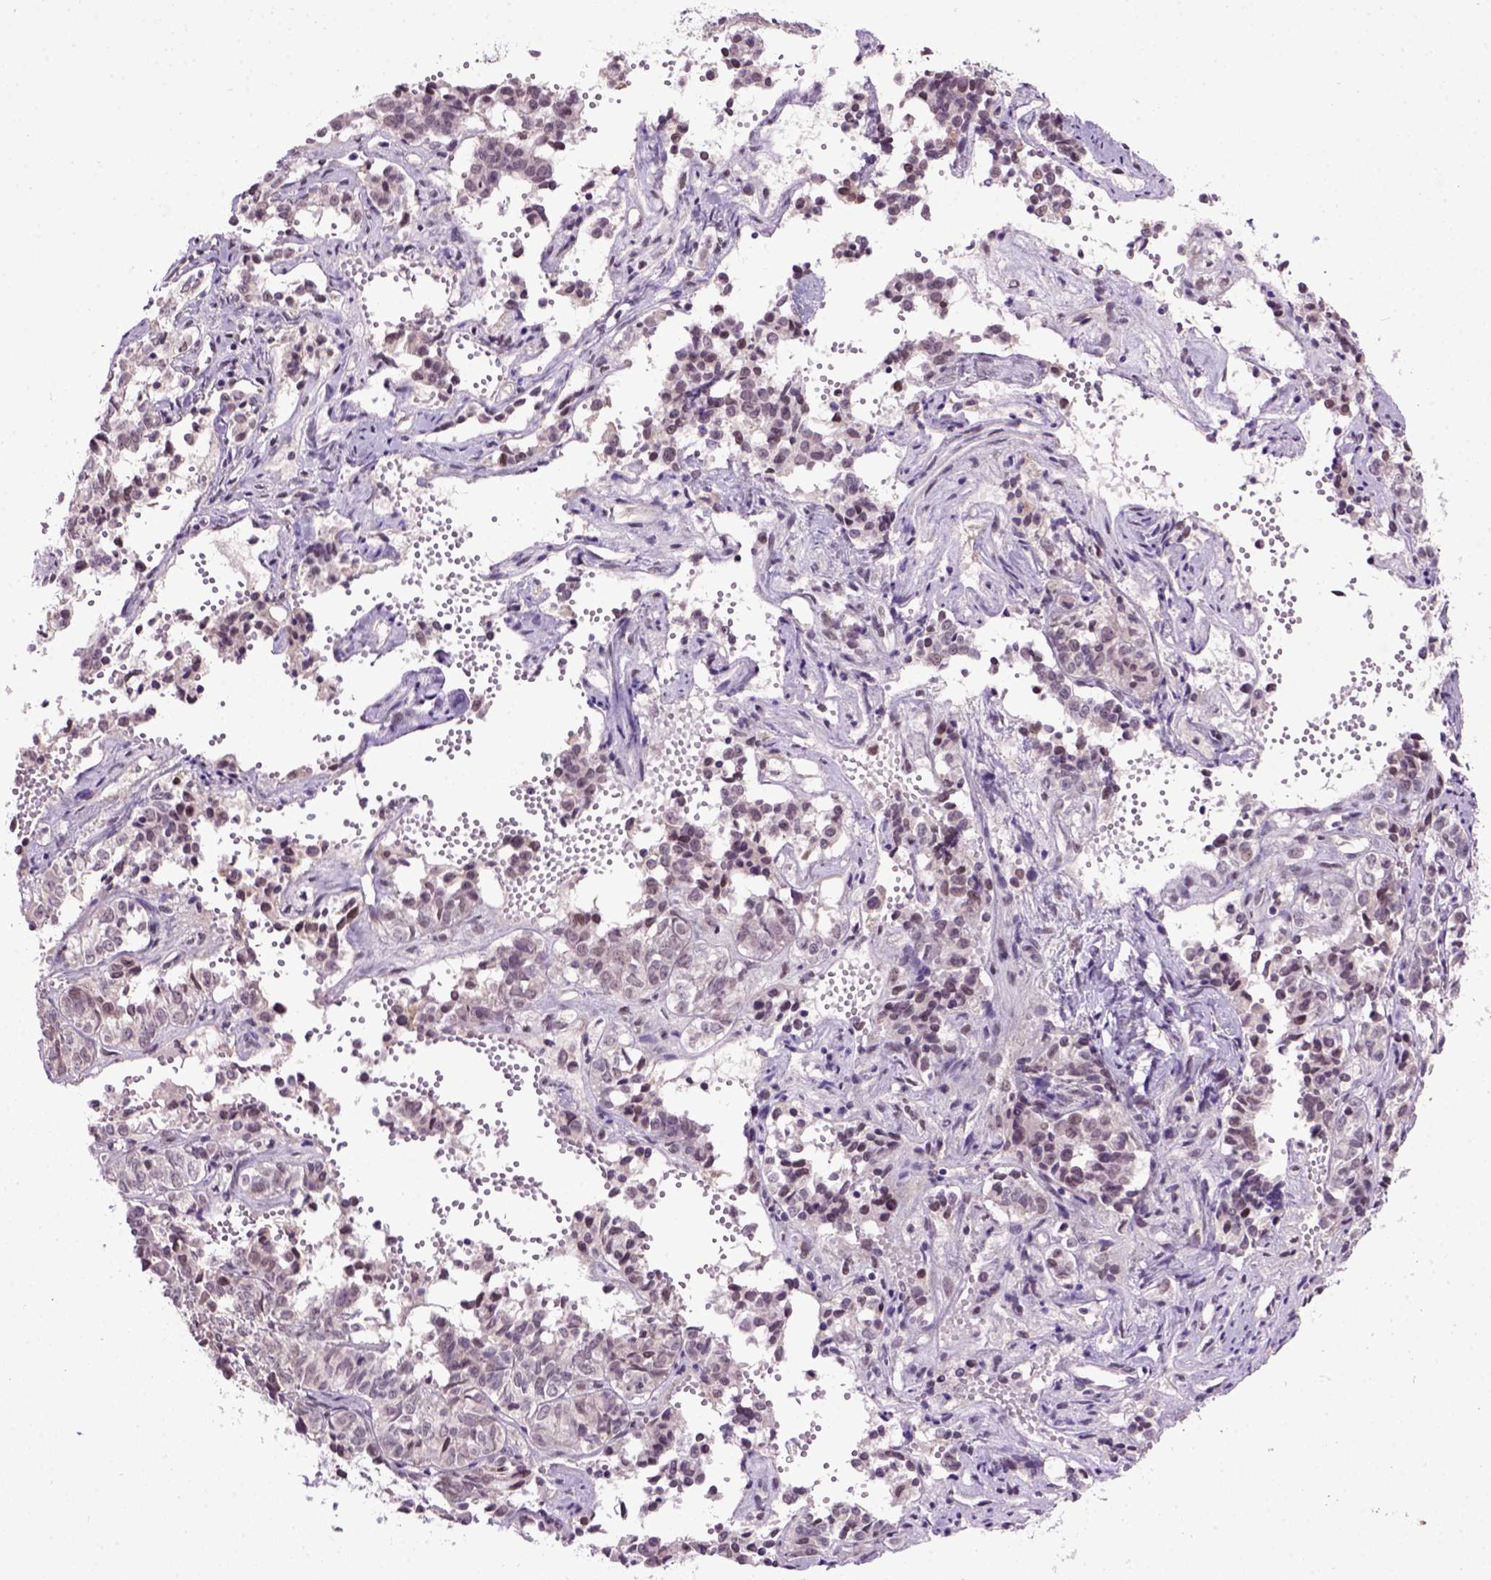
{"staining": {"intensity": "negative", "quantity": "none", "location": "none"}, "tissue": "ovarian cancer", "cell_type": "Tumor cells", "image_type": "cancer", "snomed": [{"axis": "morphology", "description": "Carcinoma, endometroid"}, {"axis": "topography", "description": "Ovary"}], "caption": "There is no significant positivity in tumor cells of endometroid carcinoma (ovarian). The staining was performed using DAB to visualize the protein expression in brown, while the nuclei were stained in blue with hematoxylin (Magnification: 20x).", "gene": "RAB43", "patient": {"sex": "female", "age": 80}}